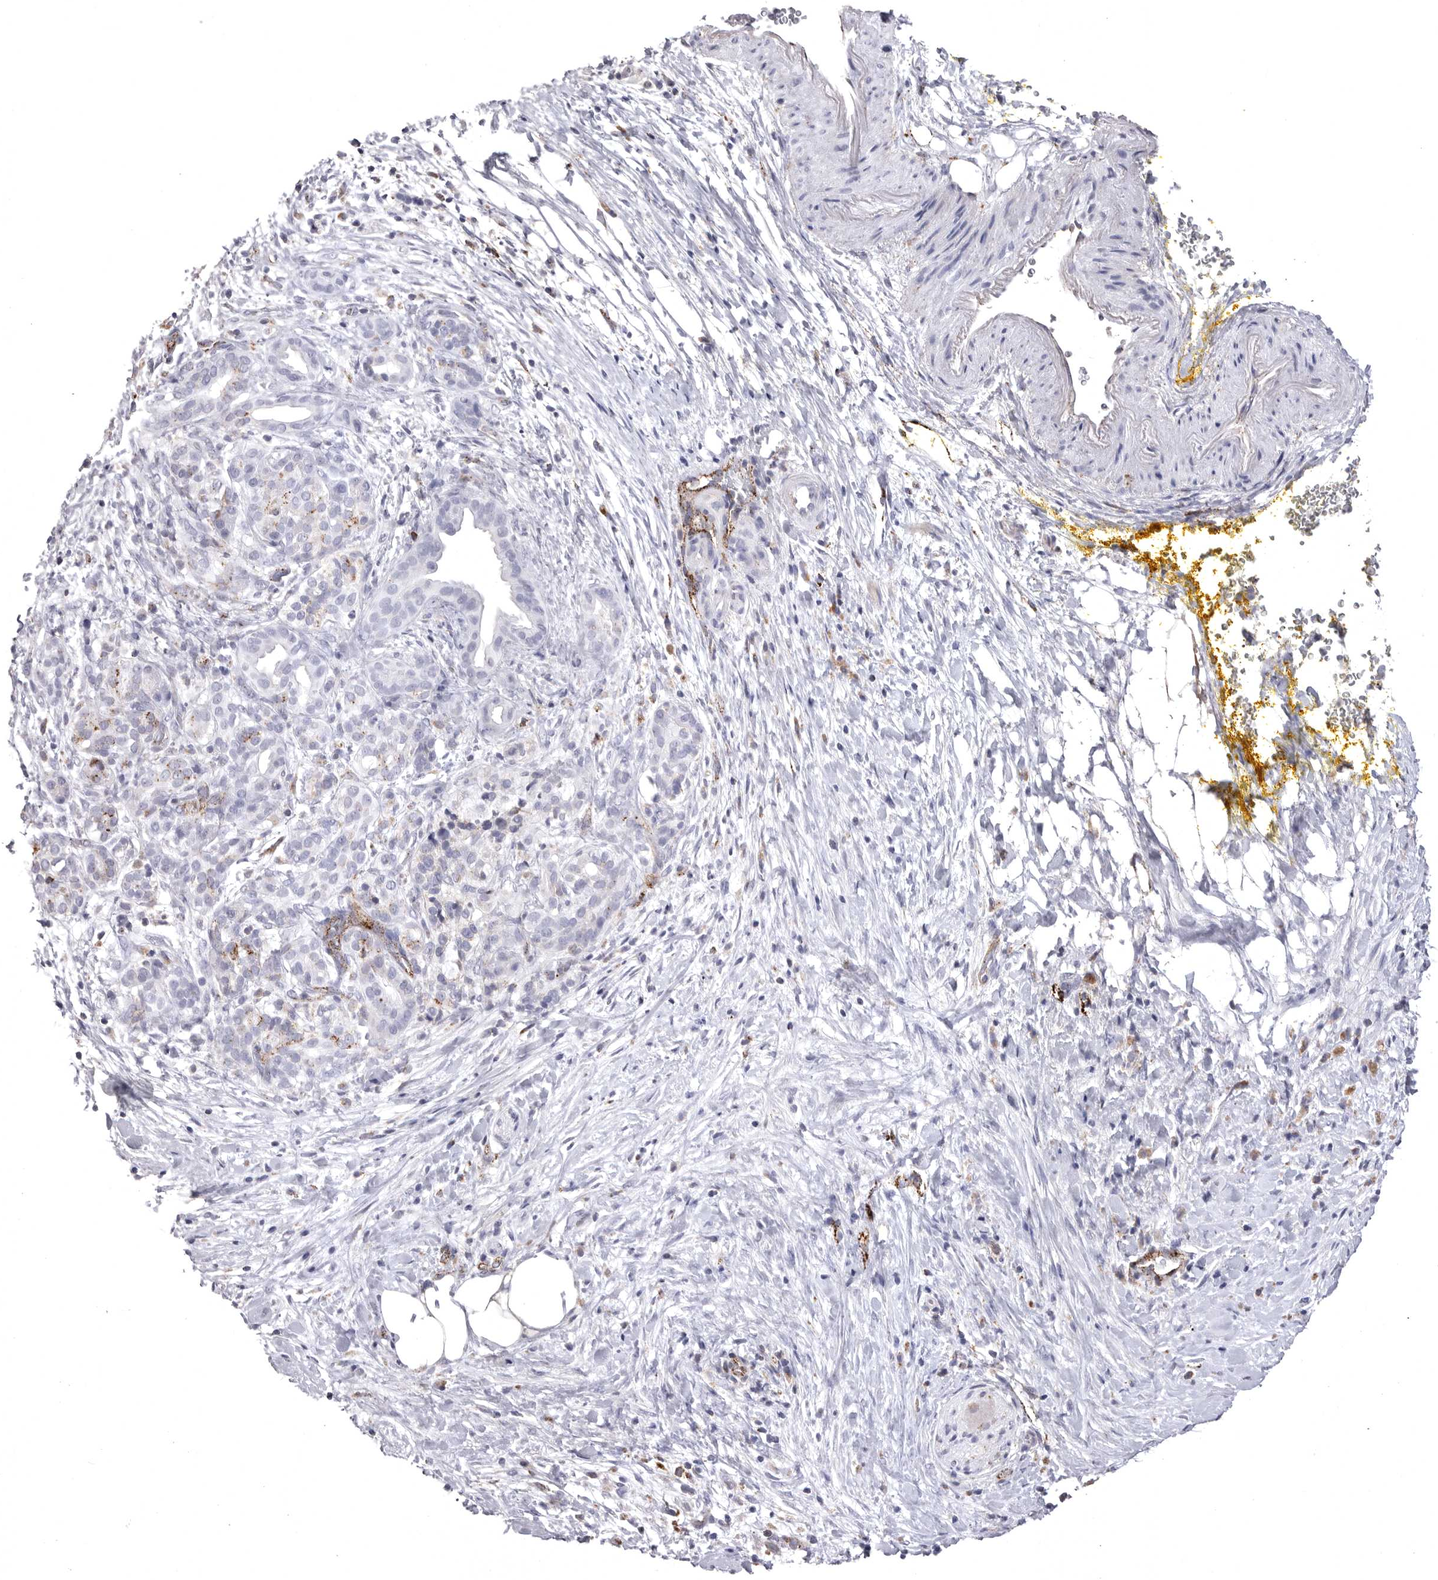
{"staining": {"intensity": "weak", "quantity": "<25%", "location": "cytoplasmic/membranous"}, "tissue": "pancreatic cancer", "cell_type": "Tumor cells", "image_type": "cancer", "snomed": [{"axis": "morphology", "description": "Adenocarcinoma, NOS"}, {"axis": "topography", "description": "Pancreas"}], "caption": "This is an IHC micrograph of human pancreatic adenocarcinoma. There is no staining in tumor cells.", "gene": "PSPN", "patient": {"sex": "male", "age": 58}}